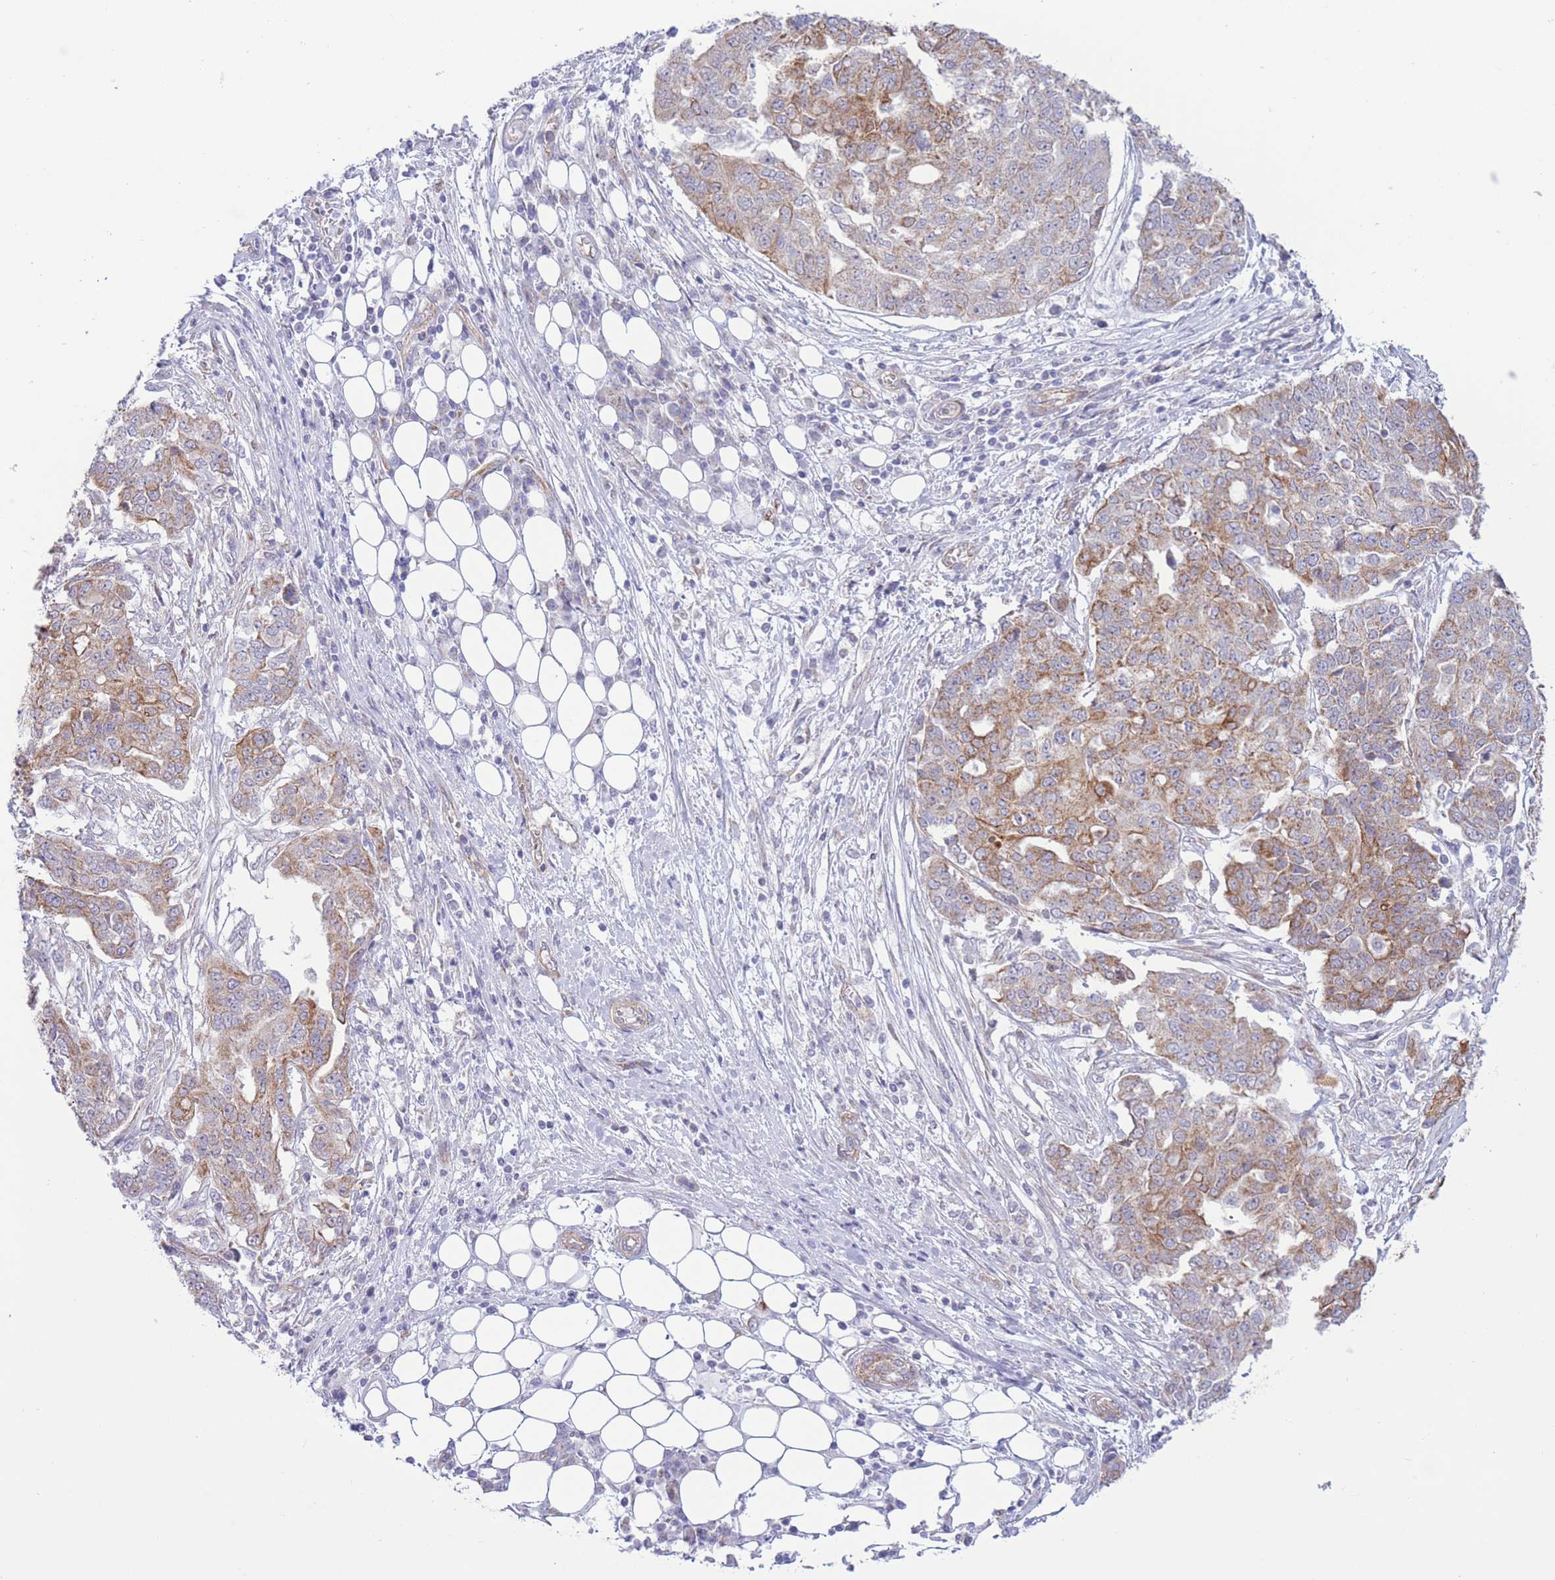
{"staining": {"intensity": "moderate", "quantity": "25%-75%", "location": "cytoplasmic/membranous"}, "tissue": "ovarian cancer", "cell_type": "Tumor cells", "image_type": "cancer", "snomed": [{"axis": "morphology", "description": "Cystadenocarcinoma, serous, NOS"}, {"axis": "topography", "description": "Soft tissue"}, {"axis": "topography", "description": "Ovary"}], "caption": "Immunohistochemical staining of human ovarian cancer demonstrates medium levels of moderate cytoplasmic/membranous expression in approximately 25%-75% of tumor cells.", "gene": "MRPS31", "patient": {"sex": "female", "age": 57}}